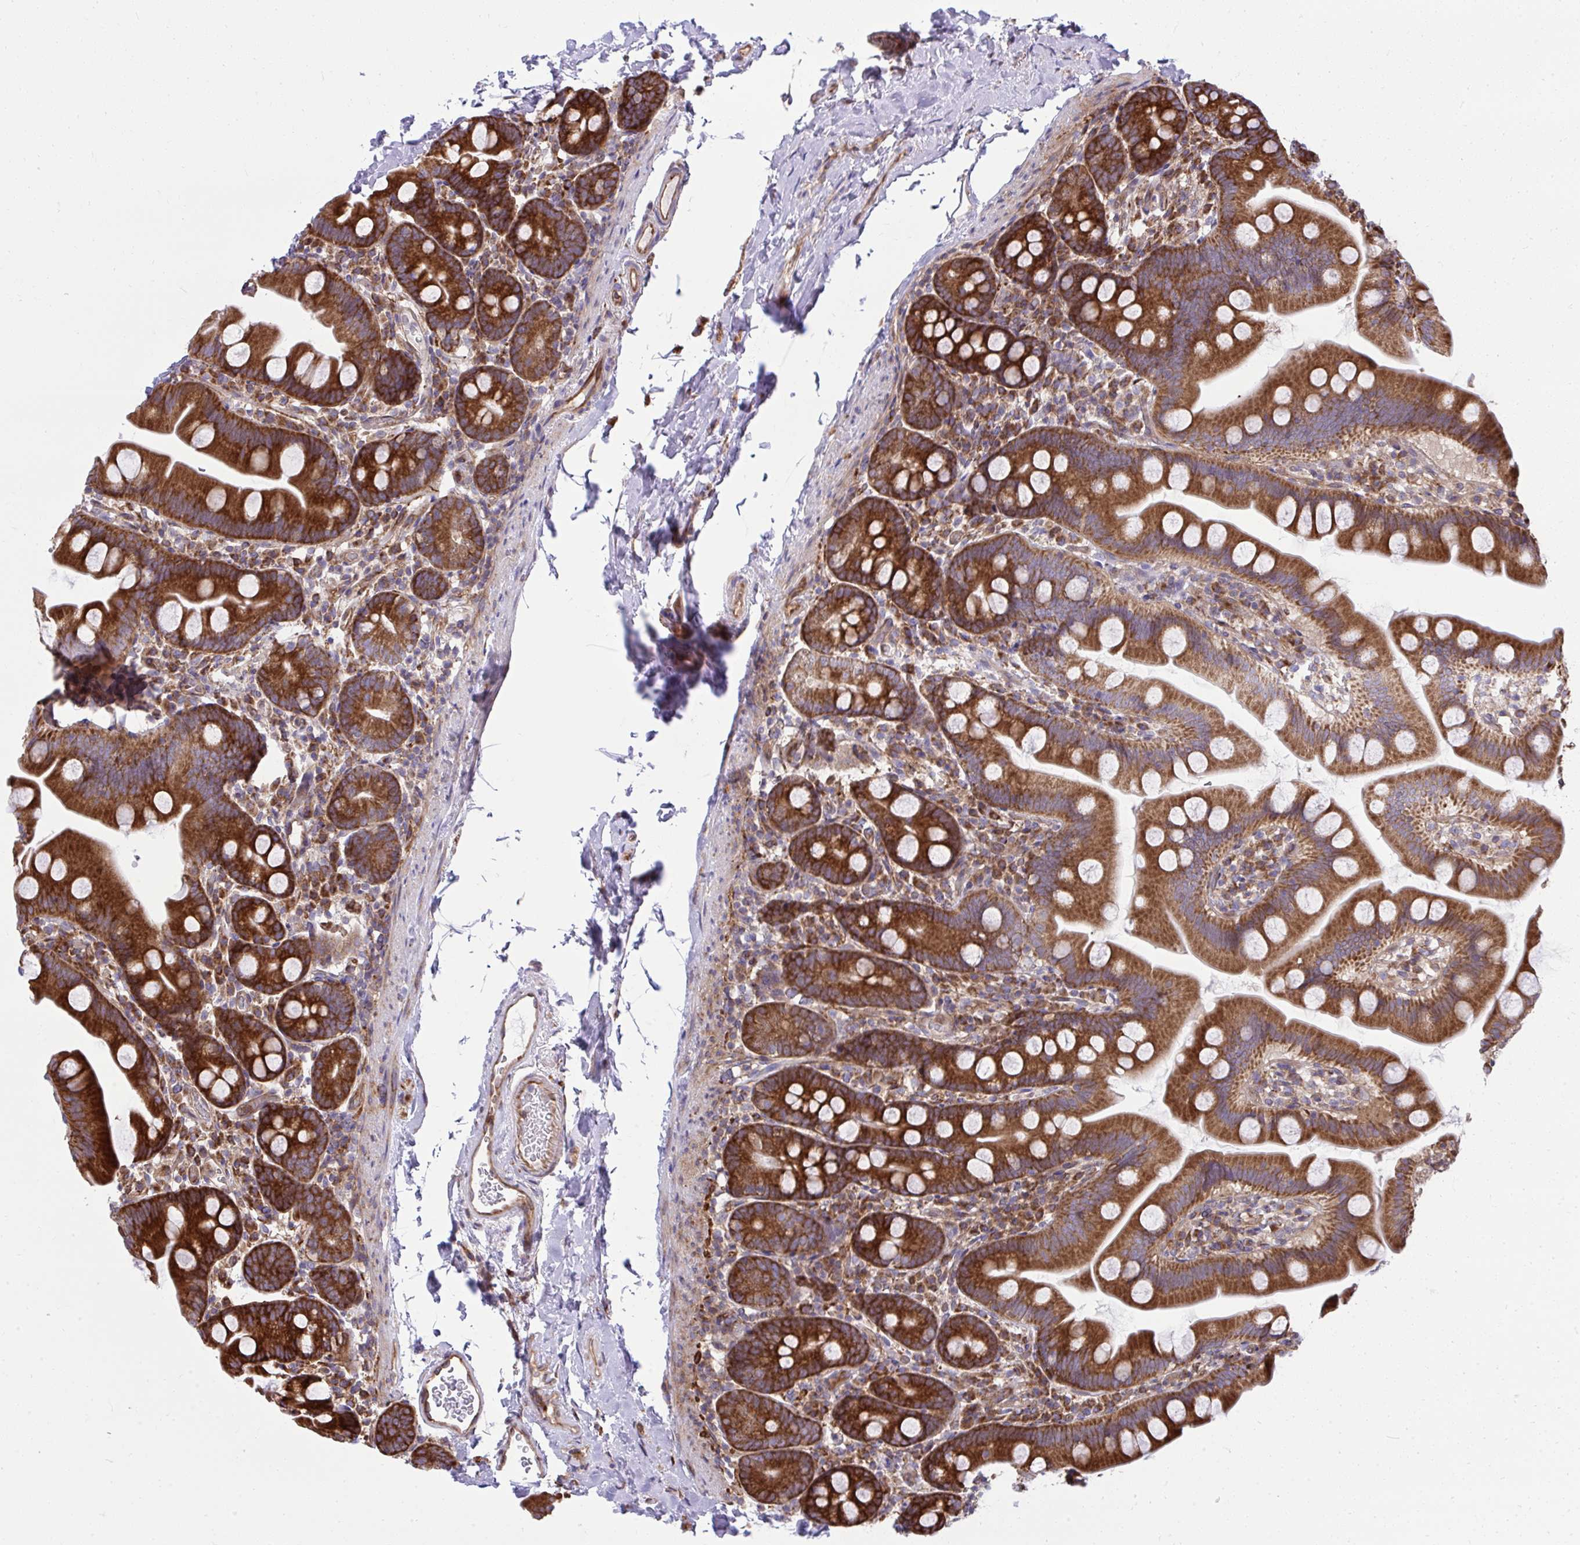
{"staining": {"intensity": "strong", "quantity": ">75%", "location": "cytoplasmic/membranous"}, "tissue": "small intestine", "cell_type": "Glandular cells", "image_type": "normal", "snomed": [{"axis": "morphology", "description": "Normal tissue, NOS"}, {"axis": "topography", "description": "Small intestine"}], "caption": "Glandular cells demonstrate high levels of strong cytoplasmic/membranous positivity in about >75% of cells in benign small intestine.", "gene": "NMNAT3", "patient": {"sex": "female", "age": 68}}